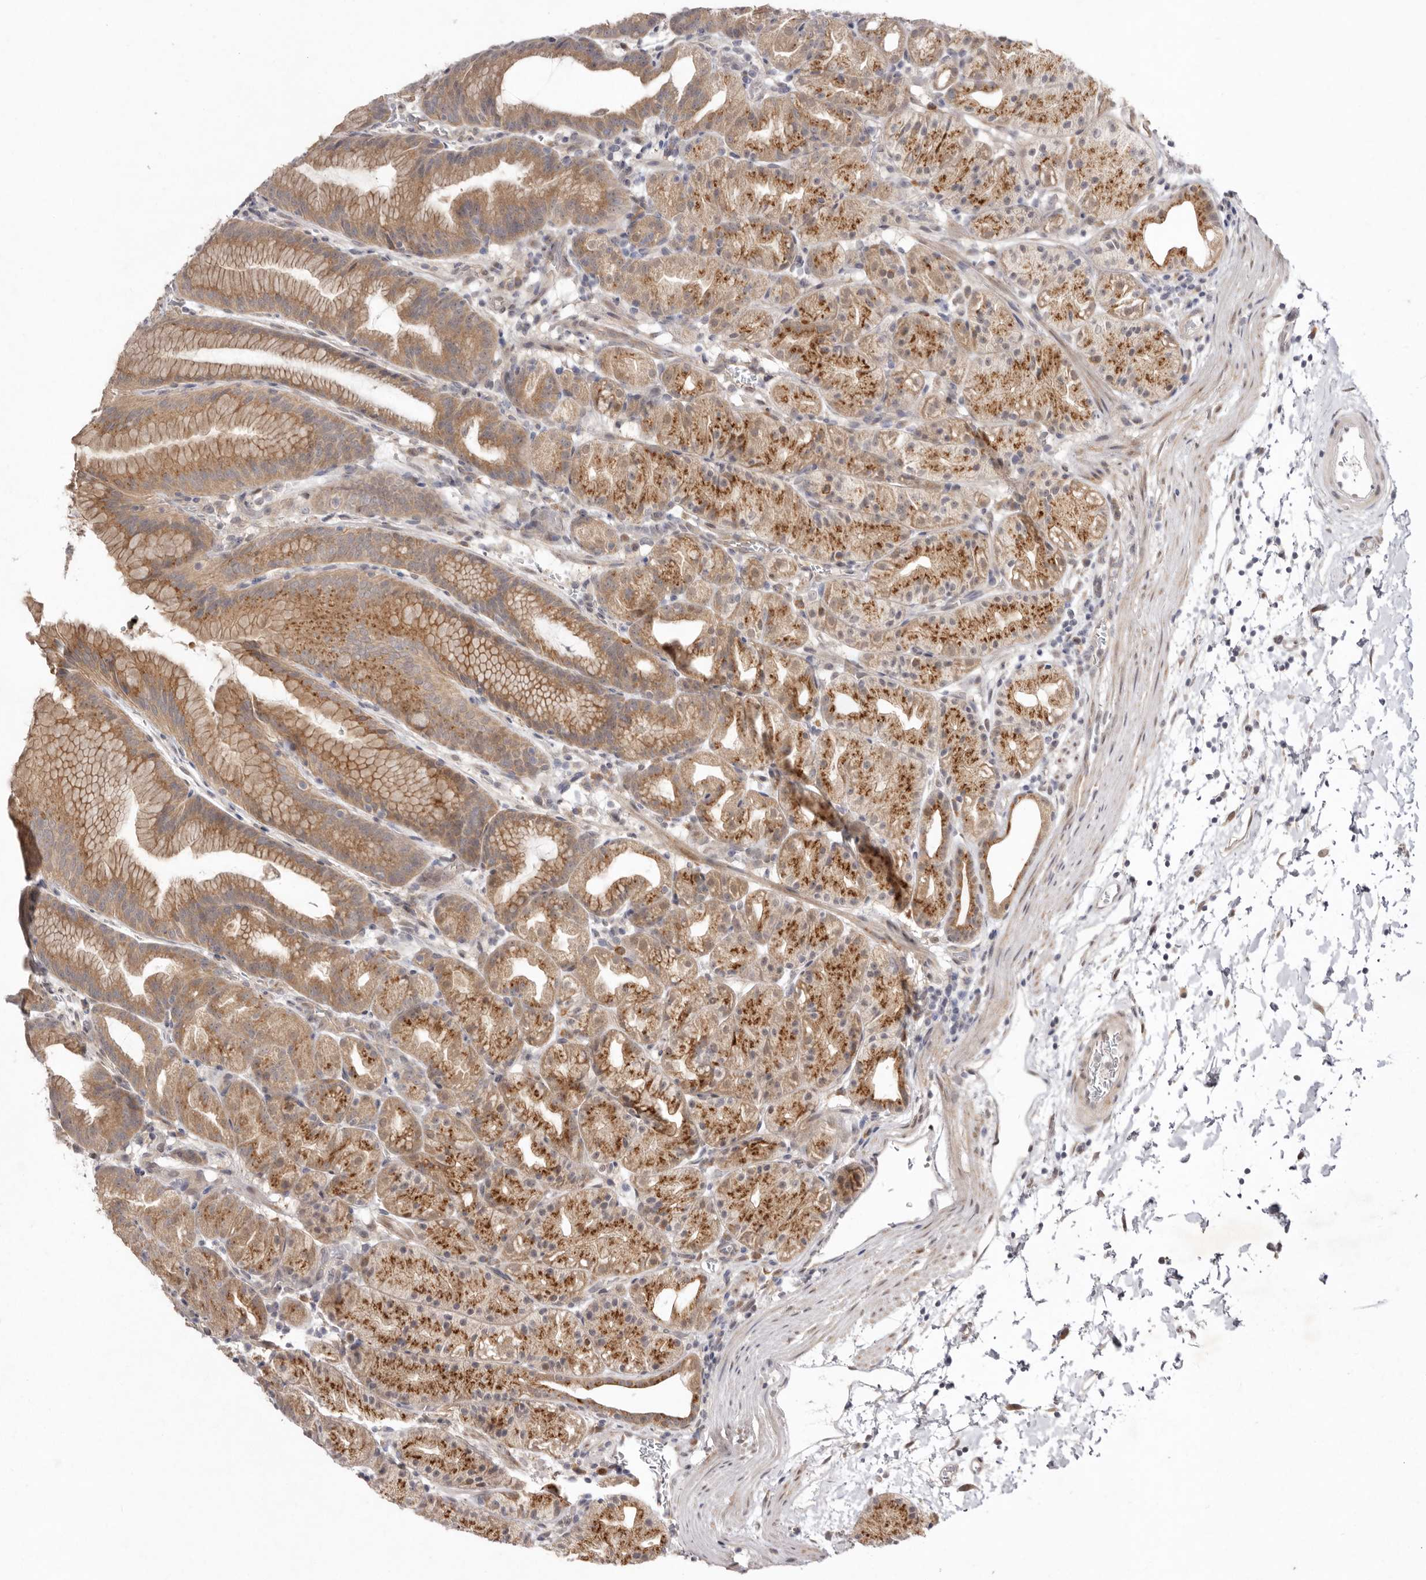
{"staining": {"intensity": "moderate", "quantity": ">75%", "location": "cytoplasmic/membranous"}, "tissue": "stomach", "cell_type": "Glandular cells", "image_type": "normal", "snomed": [{"axis": "morphology", "description": "Normal tissue, NOS"}, {"axis": "topography", "description": "Stomach, upper"}], "caption": "IHC of unremarkable stomach displays medium levels of moderate cytoplasmic/membranous expression in approximately >75% of glandular cells.", "gene": "NSUN4", "patient": {"sex": "male", "age": 48}}